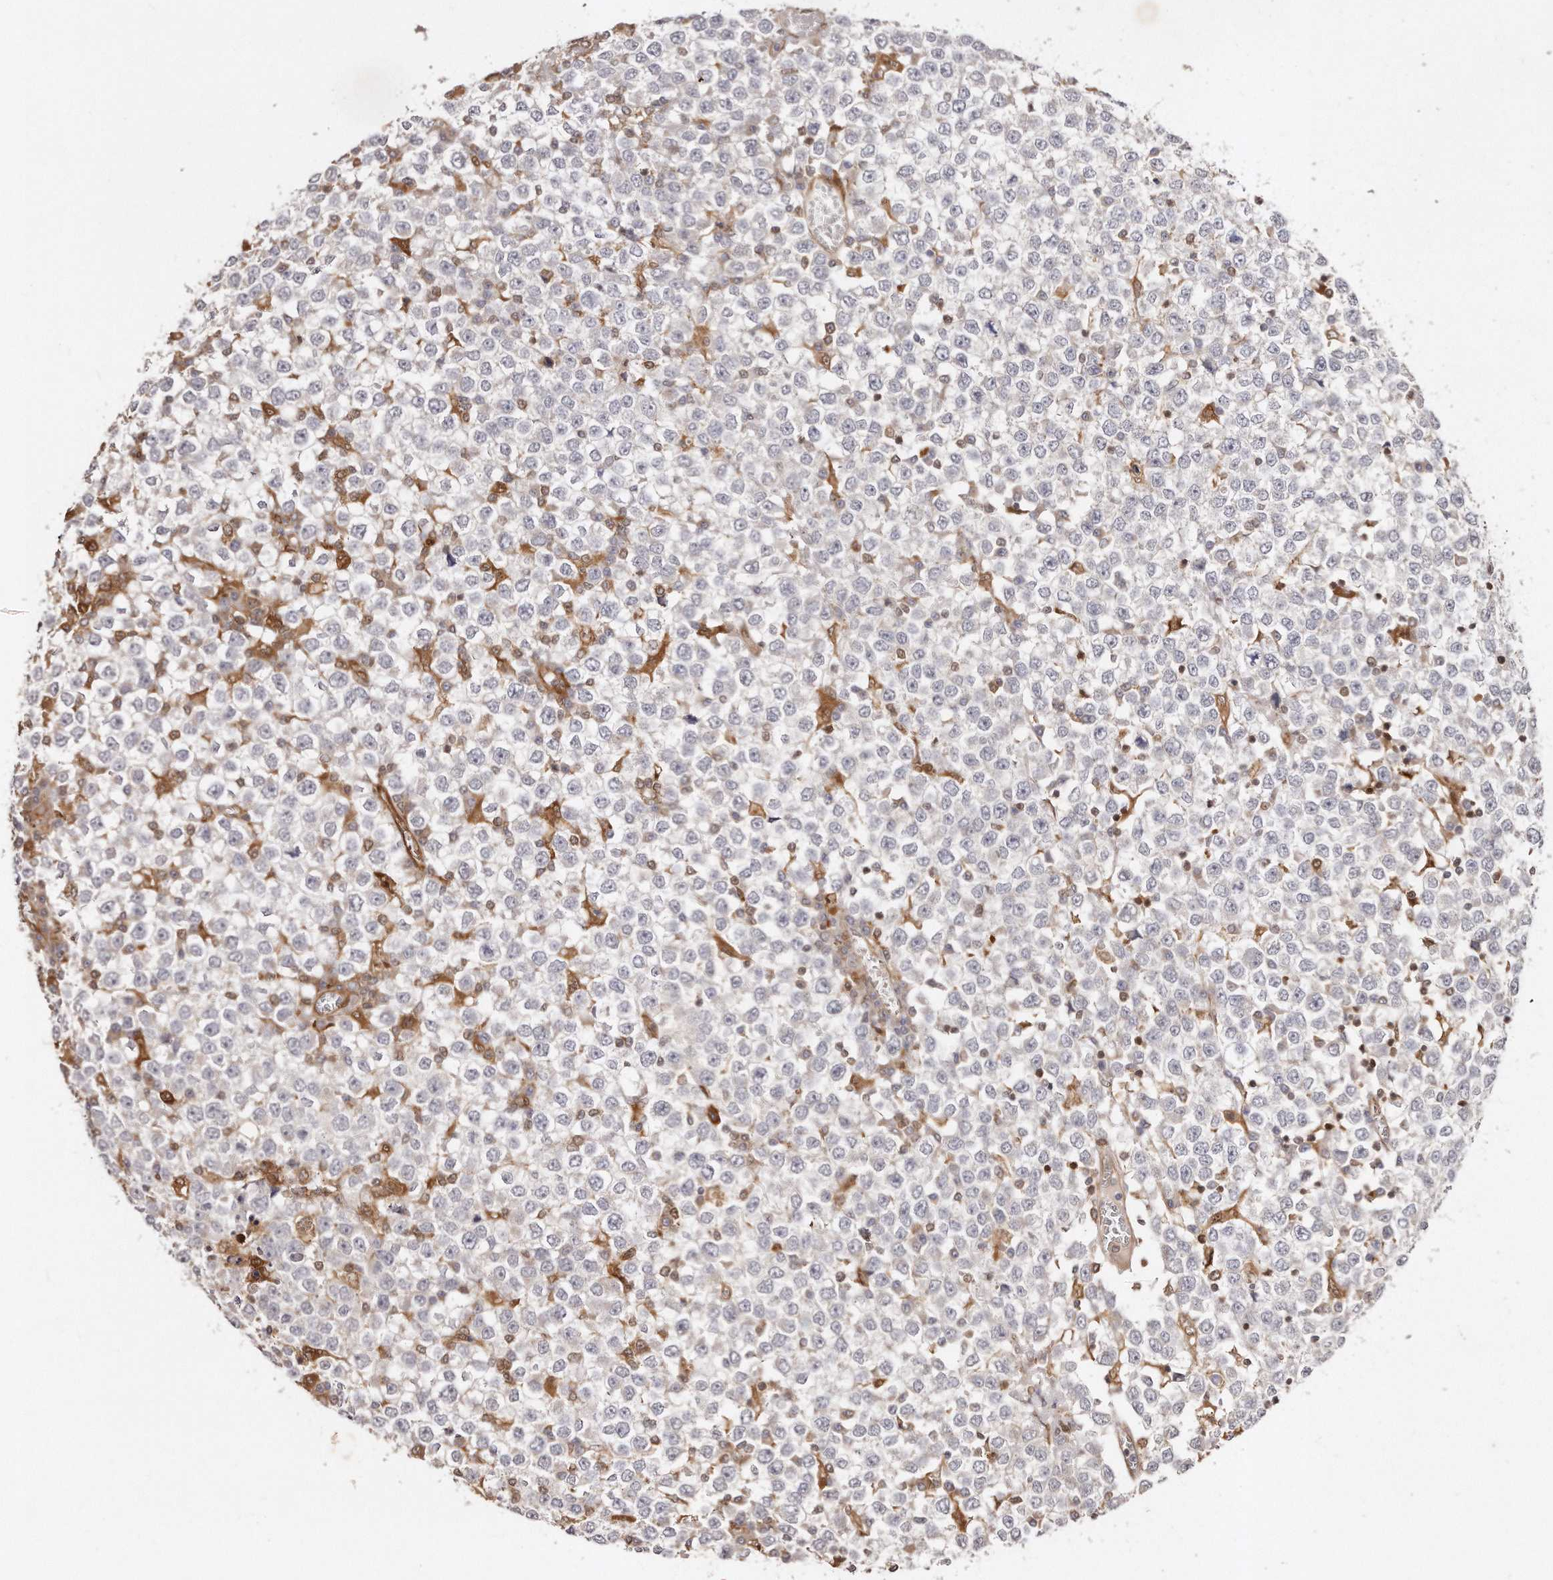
{"staining": {"intensity": "negative", "quantity": "none", "location": "none"}, "tissue": "testis cancer", "cell_type": "Tumor cells", "image_type": "cancer", "snomed": [{"axis": "morphology", "description": "Seminoma, NOS"}, {"axis": "topography", "description": "Testis"}], "caption": "IHC photomicrograph of seminoma (testis) stained for a protein (brown), which demonstrates no expression in tumor cells.", "gene": "GBP4", "patient": {"sex": "male", "age": 65}}